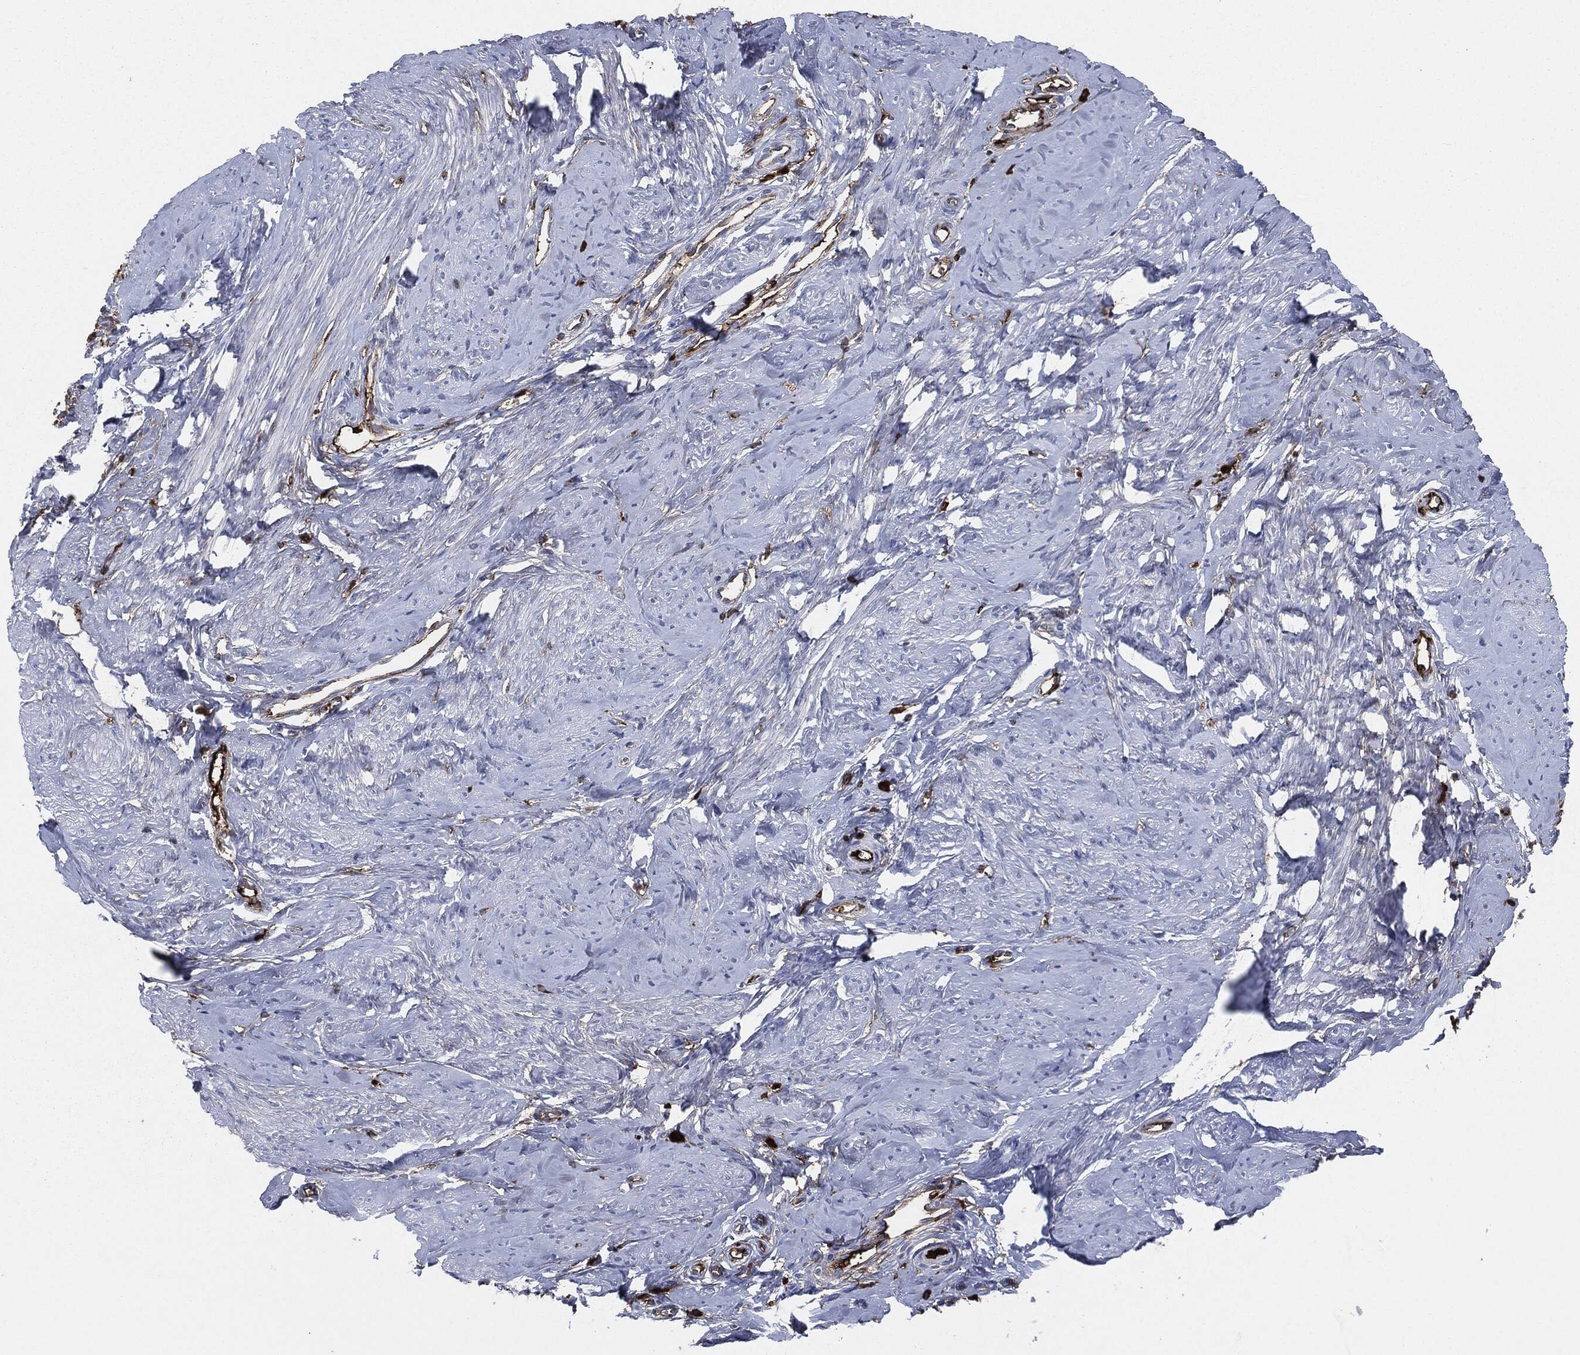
{"staining": {"intensity": "negative", "quantity": "none", "location": "none"}, "tissue": "smooth muscle", "cell_type": "Smooth muscle cells", "image_type": "normal", "snomed": [{"axis": "morphology", "description": "Normal tissue, NOS"}, {"axis": "topography", "description": "Smooth muscle"}], "caption": "Immunohistochemical staining of unremarkable smooth muscle shows no significant expression in smooth muscle cells. (Brightfield microscopy of DAB immunohistochemistry at high magnification).", "gene": "APOB", "patient": {"sex": "female", "age": 48}}